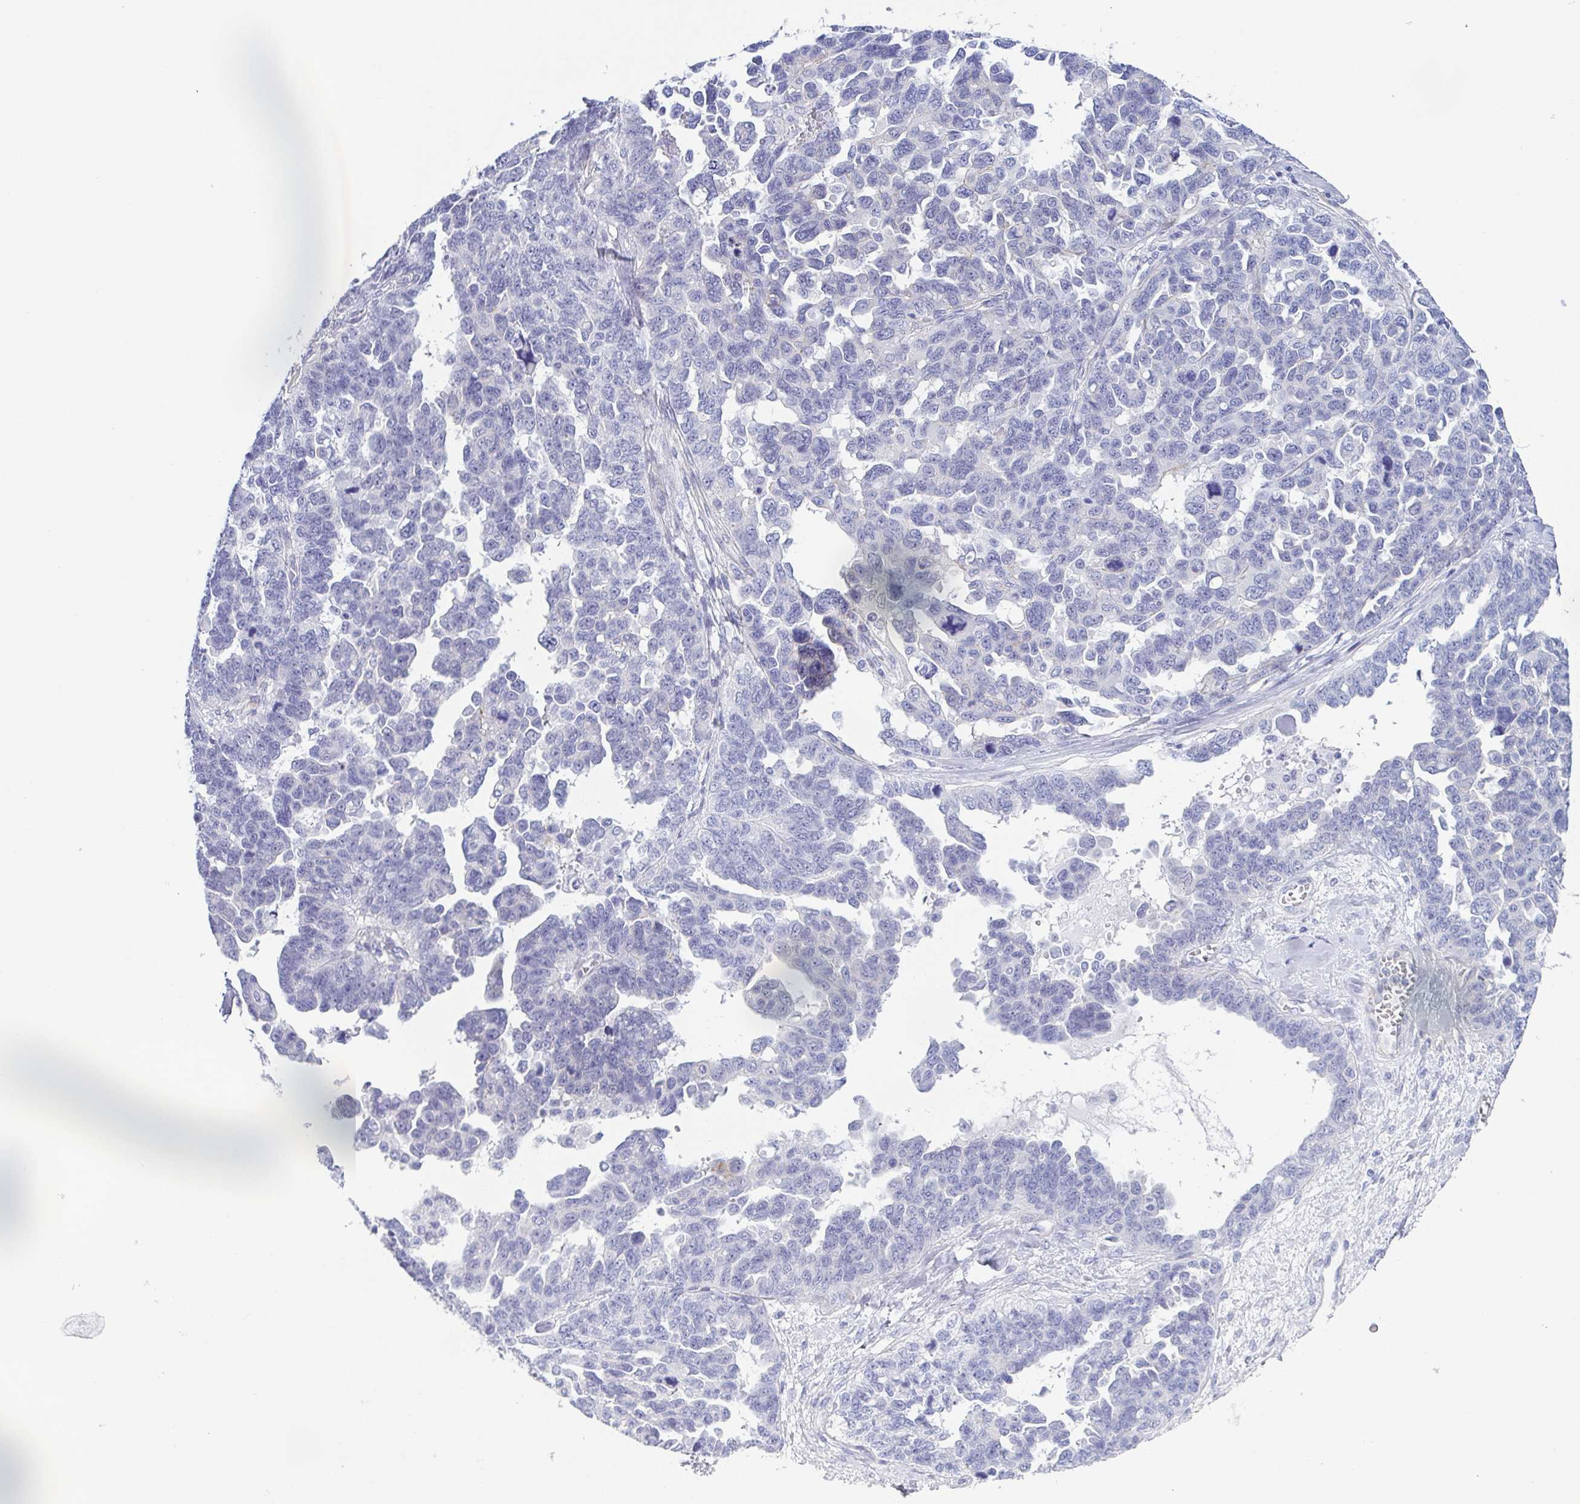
{"staining": {"intensity": "negative", "quantity": "none", "location": "none"}, "tissue": "ovarian cancer", "cell_type": "Tumor cells", "image_type": "cancer", "snomed": [{"axis": "morphology", "description": "Cystadenocarcinoma, serous, NOS"}, {"axis": "topography", "description": "Ovary"}], "caption": "This micrograph is of ovarian cancer stained with immunohistochemistry to label a protein in brown with the nuclei are counter-stained blue. There is no staining in tumor cells. (Stains: DAB (3,3'-diaminobenzidine) immunohistochemistry (IHC) with hematoxylin counter stain, Microscopy: brightfield microscopy at high magnification).", "gene": "DYNC1I1", "patient": {"sex": "female", "age": 69}}